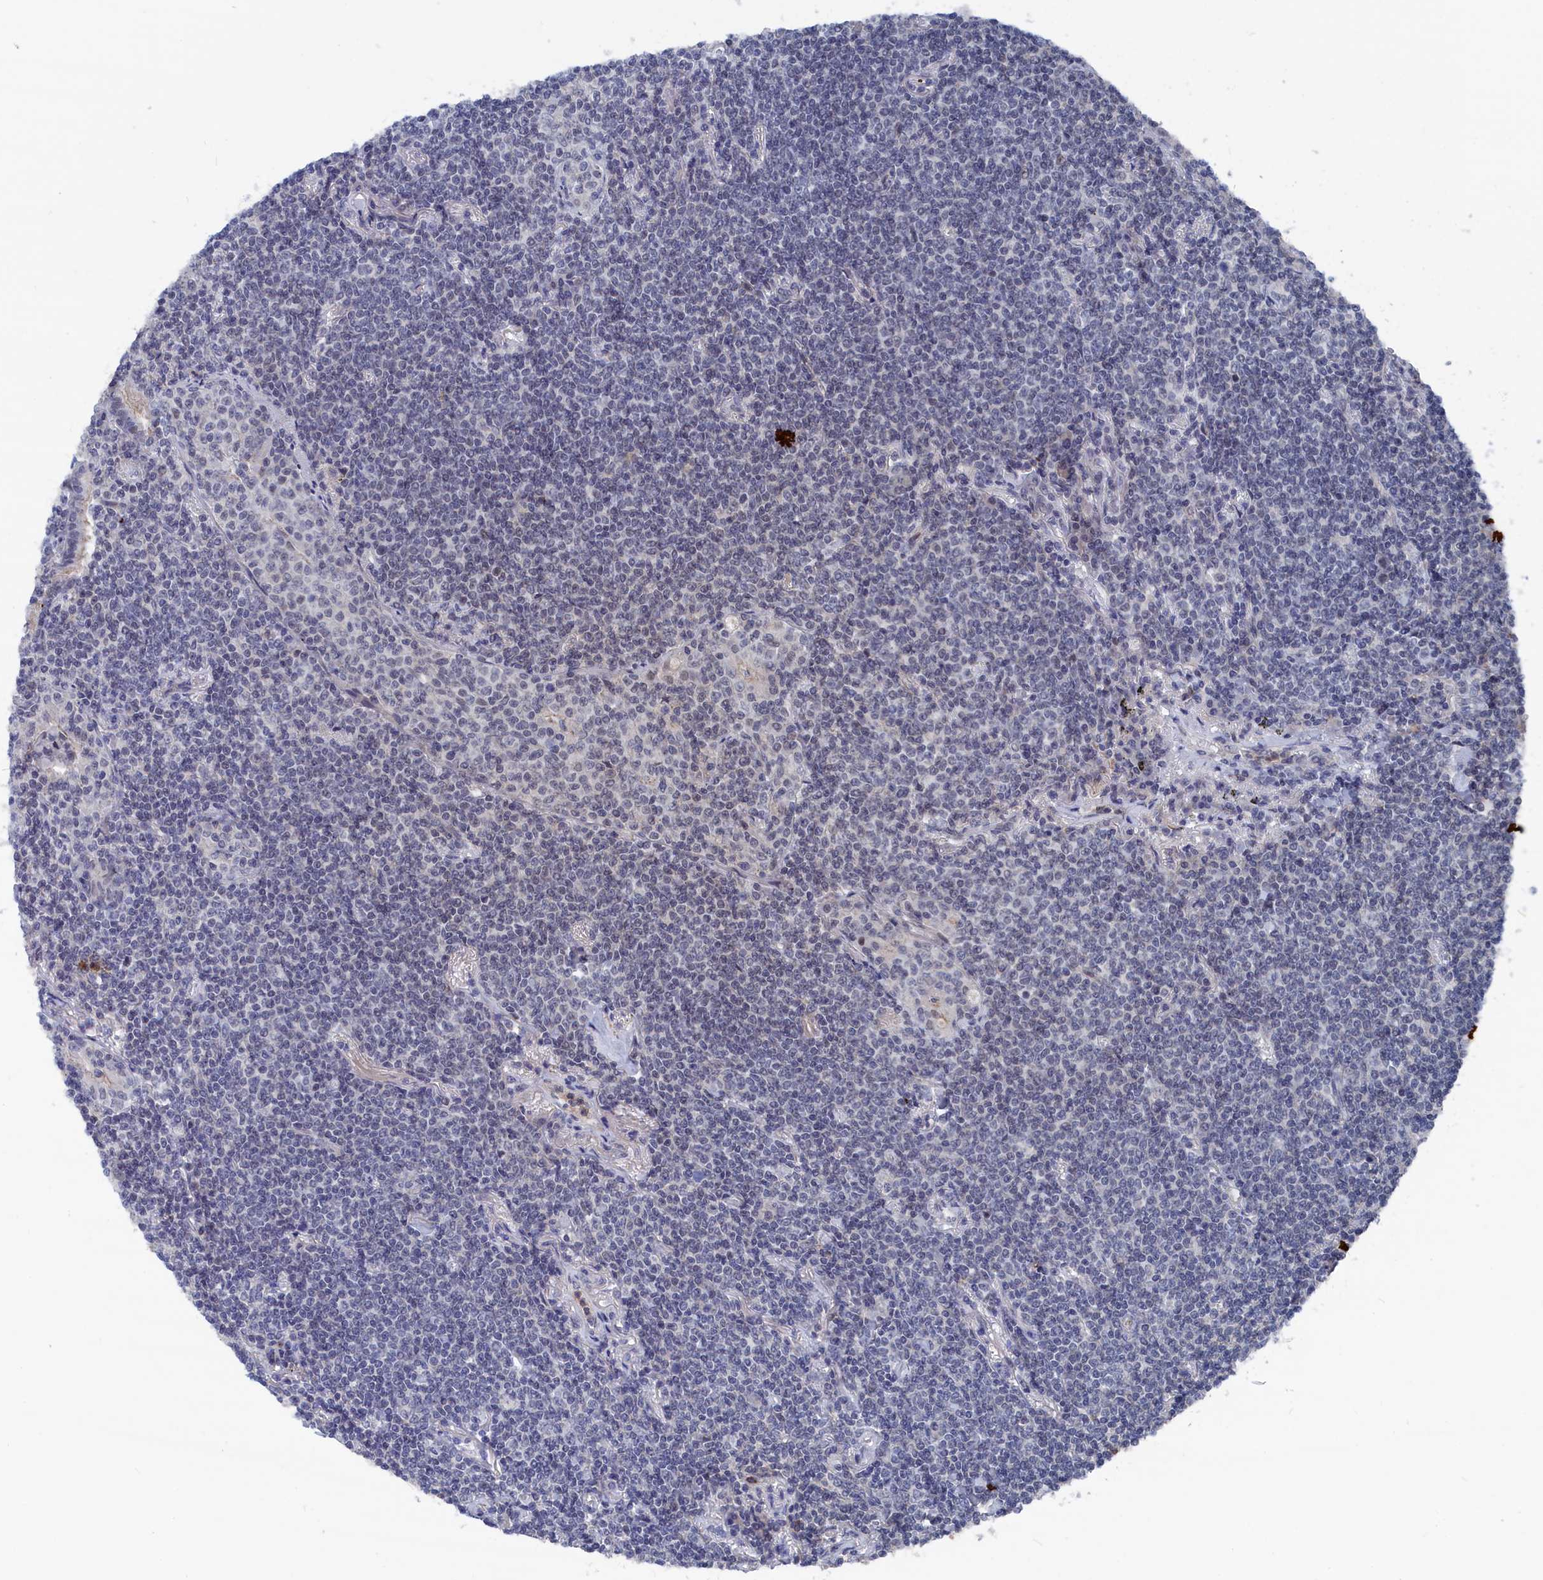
{"staining": {"intensity": "negative", "quantity": "none", "location": "none"}, "tissue": "lymphoma", "cell_type": "Tumor cells", "image_type": "cancer", "snomed": [{"axis": "morphology", "description": "Malignant lymphoma, non-Hodgkin's type, Low grade"}, {"axis": "topography", "description": "Lung"}], "caption": "Immunohistochemistry photomicrograph of neoplastic tissue: lymphoma stained with DAB (3,3'-diaminobenzidine) shows no significant protein positivity in tumor cells. The staining was performed using DAB (3,3'-diaminobenzidine) to visualize the protein expression in brown, while the nuclei were stained in blue with hematoxylin (Magnification: 20x).", "gene": "MARCHF3", "patient": {"sex": "female", "age": 71}}